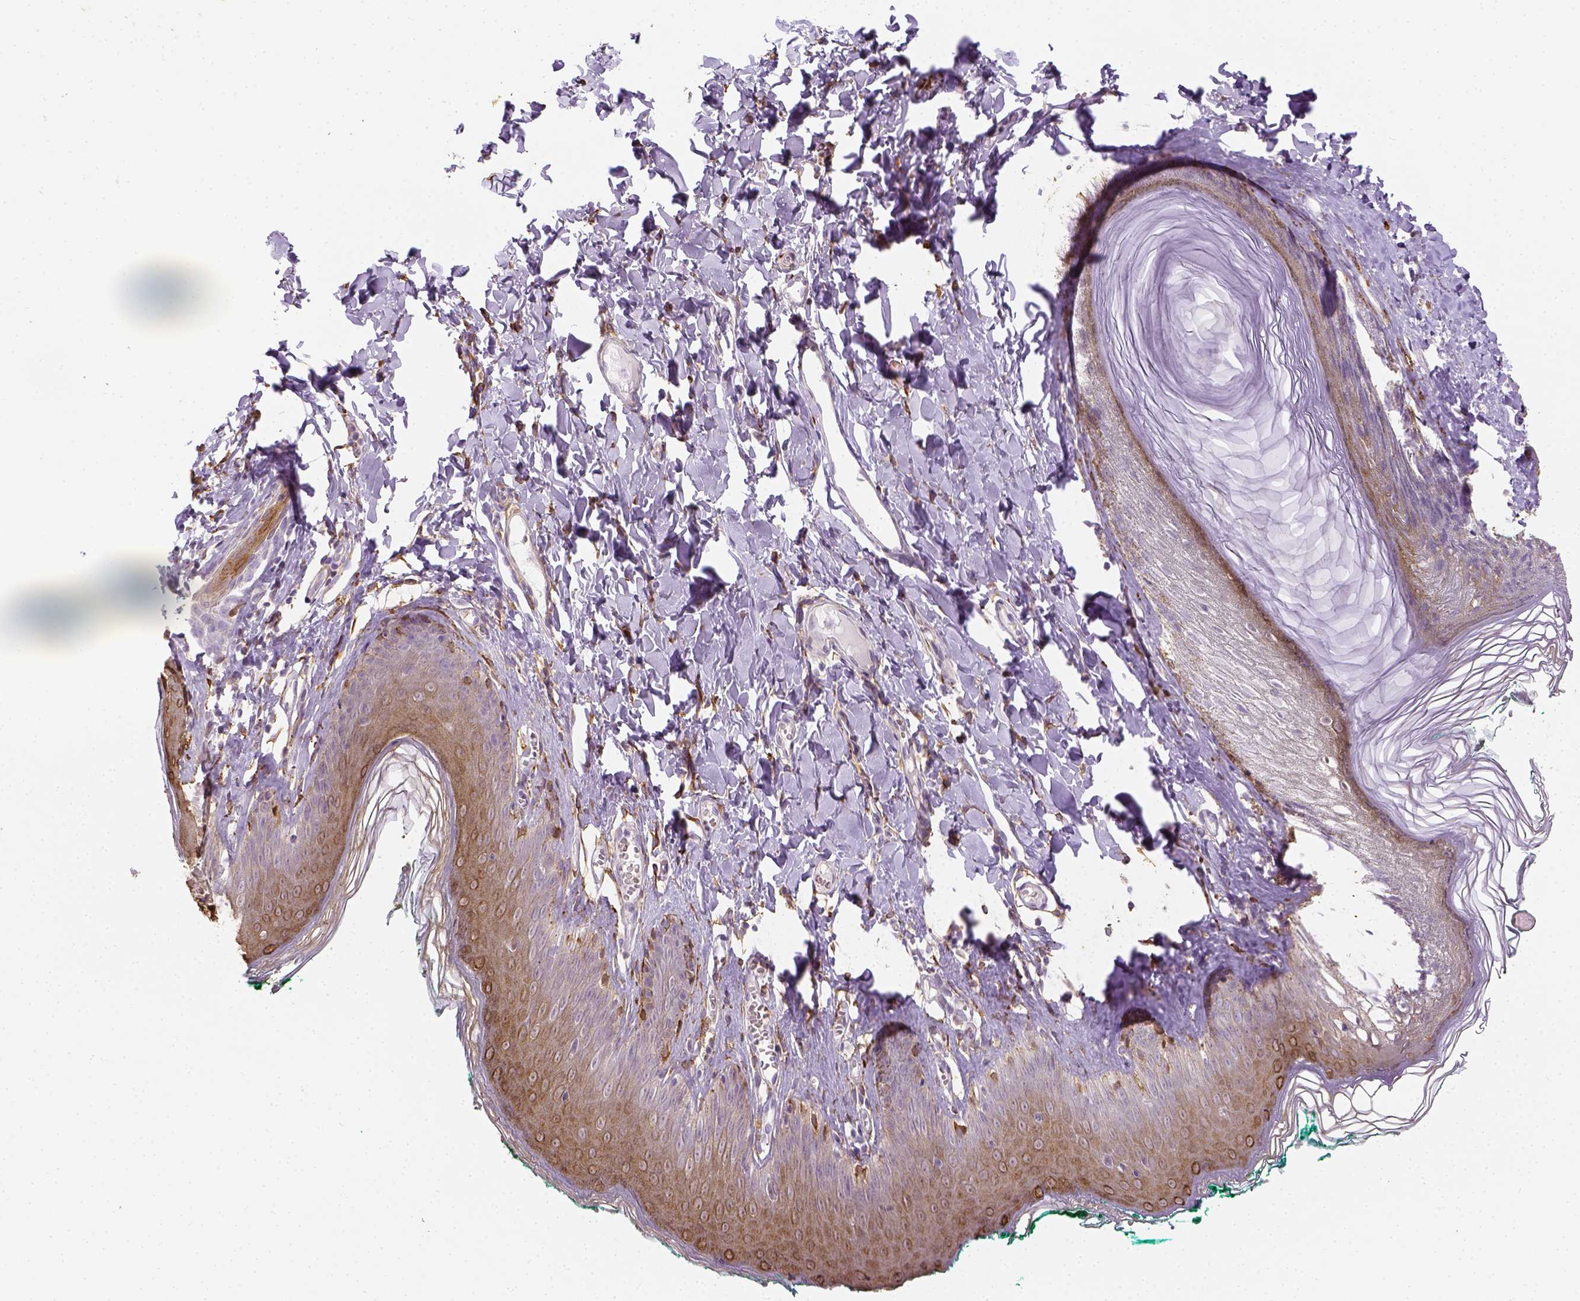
{"staining": {"intensity": "moderate", "quantity": ">75%", "location": "cytoplasmic/membranous"}, "tissue": "skin", "cell_type": "Epidermal cells", "image_type": "normal", "snomed": [{"axis": "morphology", "description": "Normal tissue, NOS"}, {"axis": "topography", "description": "Vulva"}, {"axis": "topography", "description": "Peripheral nerve tissue"}], "caption": "DAB (3,3'-diaminobenzidine) immunohistochemical staining of normal human skin reveals moderate cytoplasmic/membranous protein expression in approximately >75% of epidermal cells. The staining is performed using DAB brown chromogen to label protein expression. The nuclei are counter-stained blue using hematoxylin.", "gene": "CACNB1", "patient": {"sex": "female", "age": 66}}